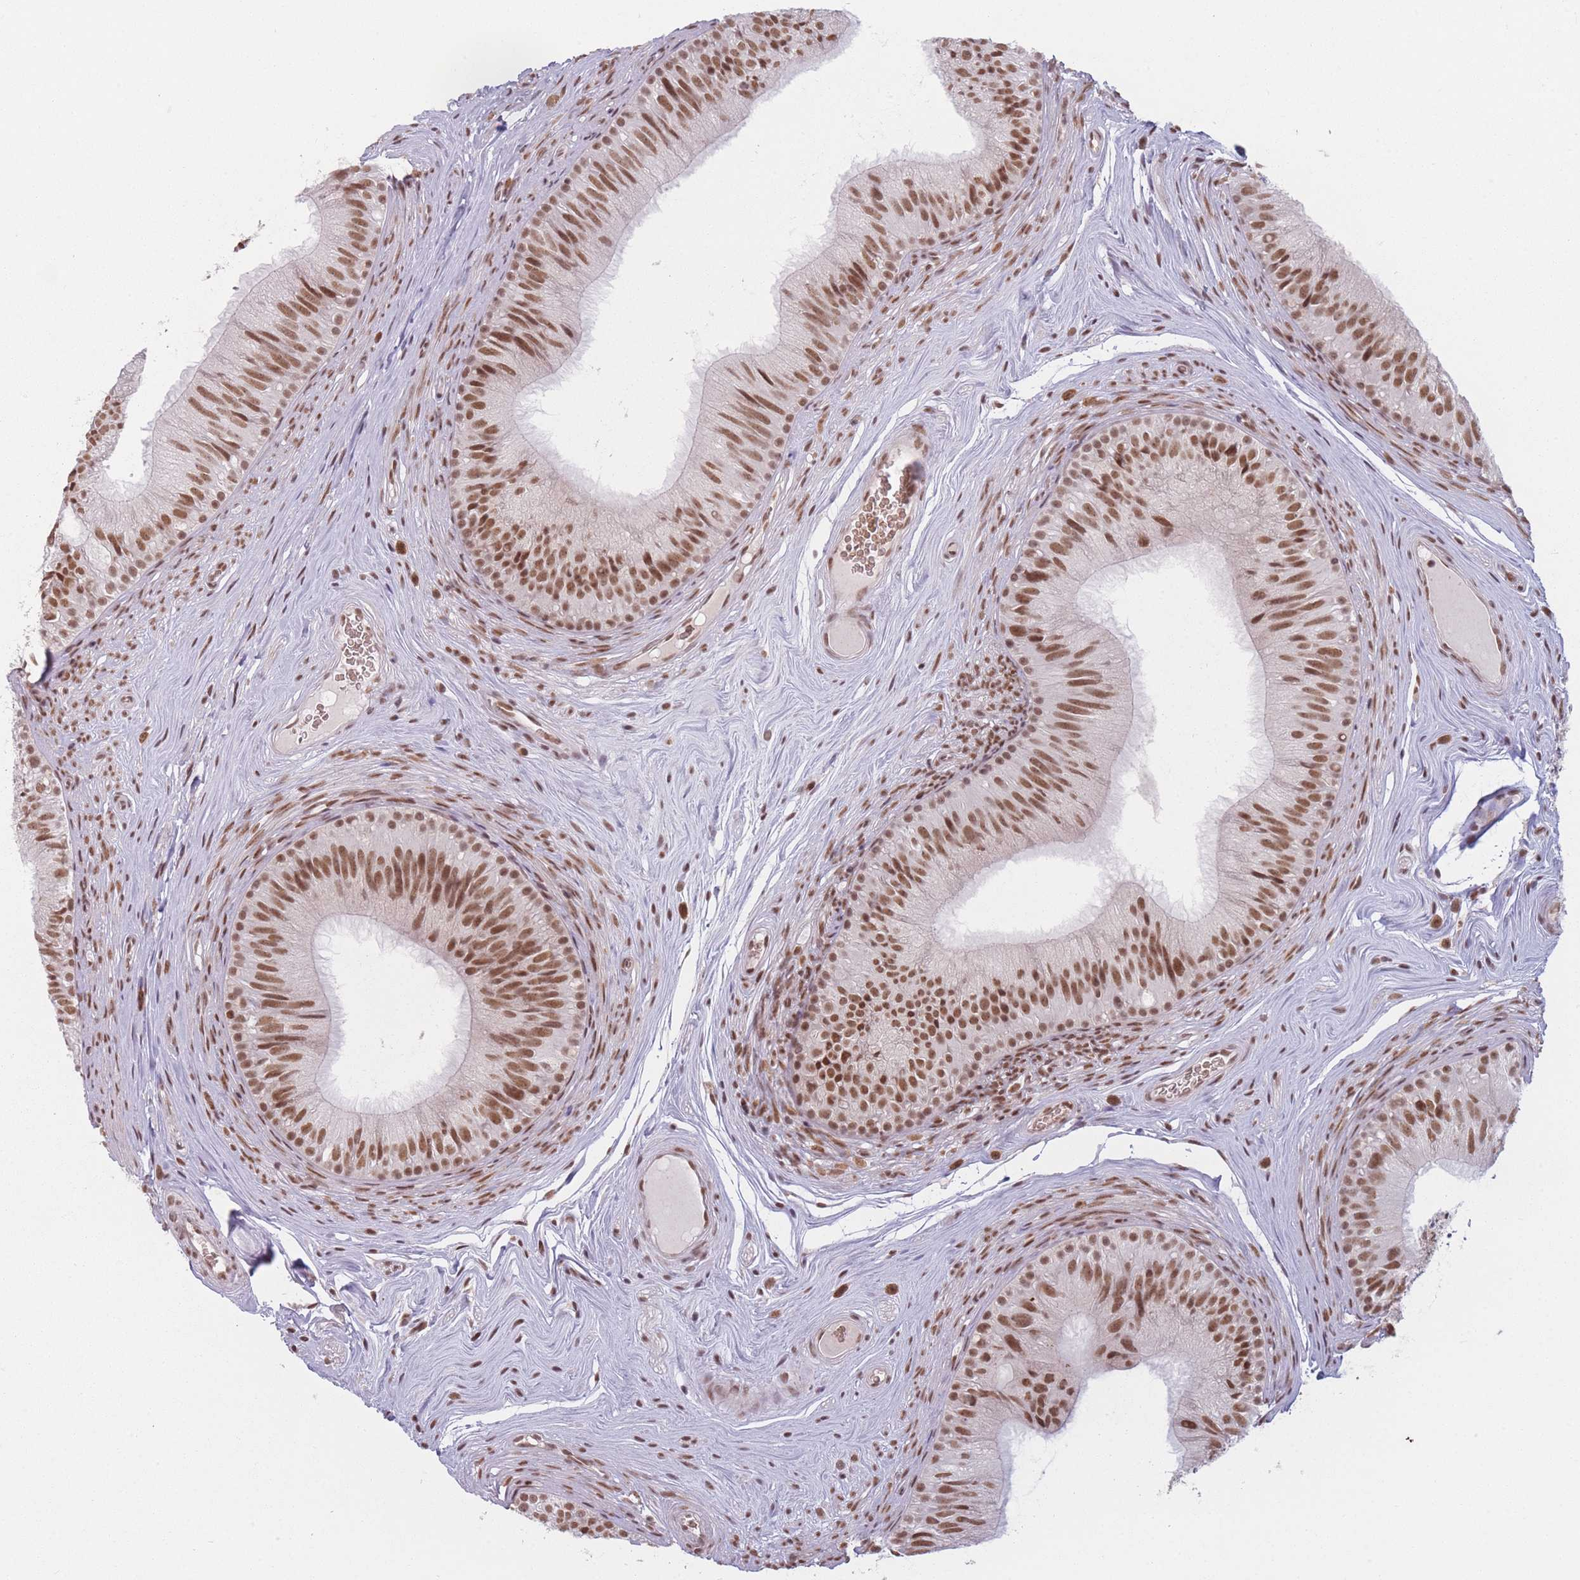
{"staining": {"intensity": "strong", "quantity": ">75%", "location": "nuclear"}, "tissue": "epididymis", "cell_type": "Glandular cells", "image_type": "normal", "snomed": [{"axis": "morphology", "description": "Normal tissue, NOS"}, {"axis": "topography", "description": "Epididymis"}], "caption": "Benign epididymis displays strong nuclear staining in approximately >75% of glandular cells.", "gene": "SUPT6H", "patient": {"sex": "male", "age": 34}}